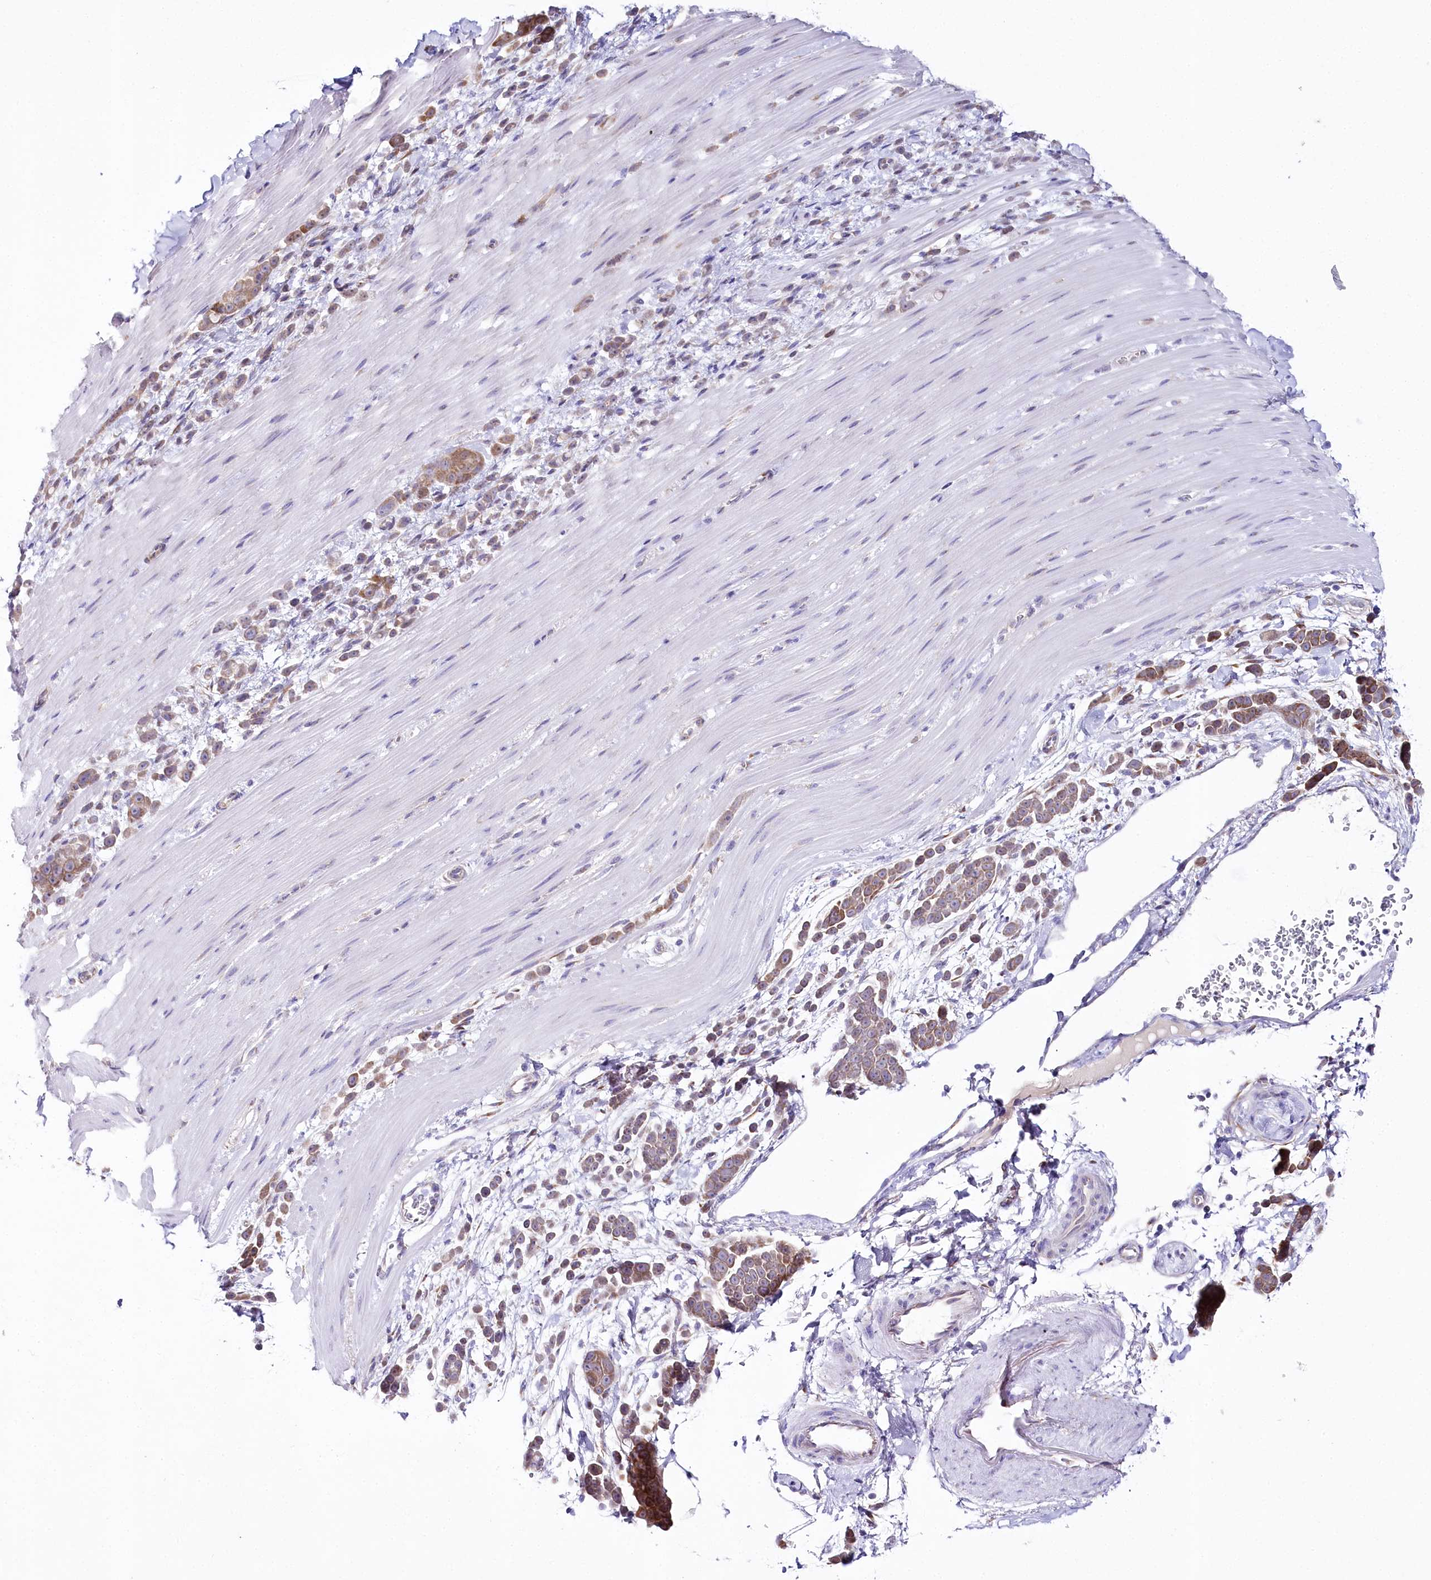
{"staining": {"intensity": "moderate", "quantity": ">75%", "location": "cytoplasmic/membranous"}, "tissue": "pancreatic cancer", "cell_type": "Tumor cells", "image_type": "cancer", "snomed": [{"axis": "morphology", "description": "Normal tissue, NOS"}, {"axis": "morphology", "description": "Adenocarcinoma, NOS"}, {"axis": "topography", "description": "Pancreas"}], "caption": "Immunohistochemical staining of pancreatic cancer exhibits moderate cytoplasmic/membranous protein positivity in about >75% of tumor cells. The staining was performed using DAB to visualize the protein expression in brown, while the nuclei were stained in blue with hematoxylin (Magnification: 20x).", "gene": "CSN3", "patient": {"sex": "female", "age": 64}}